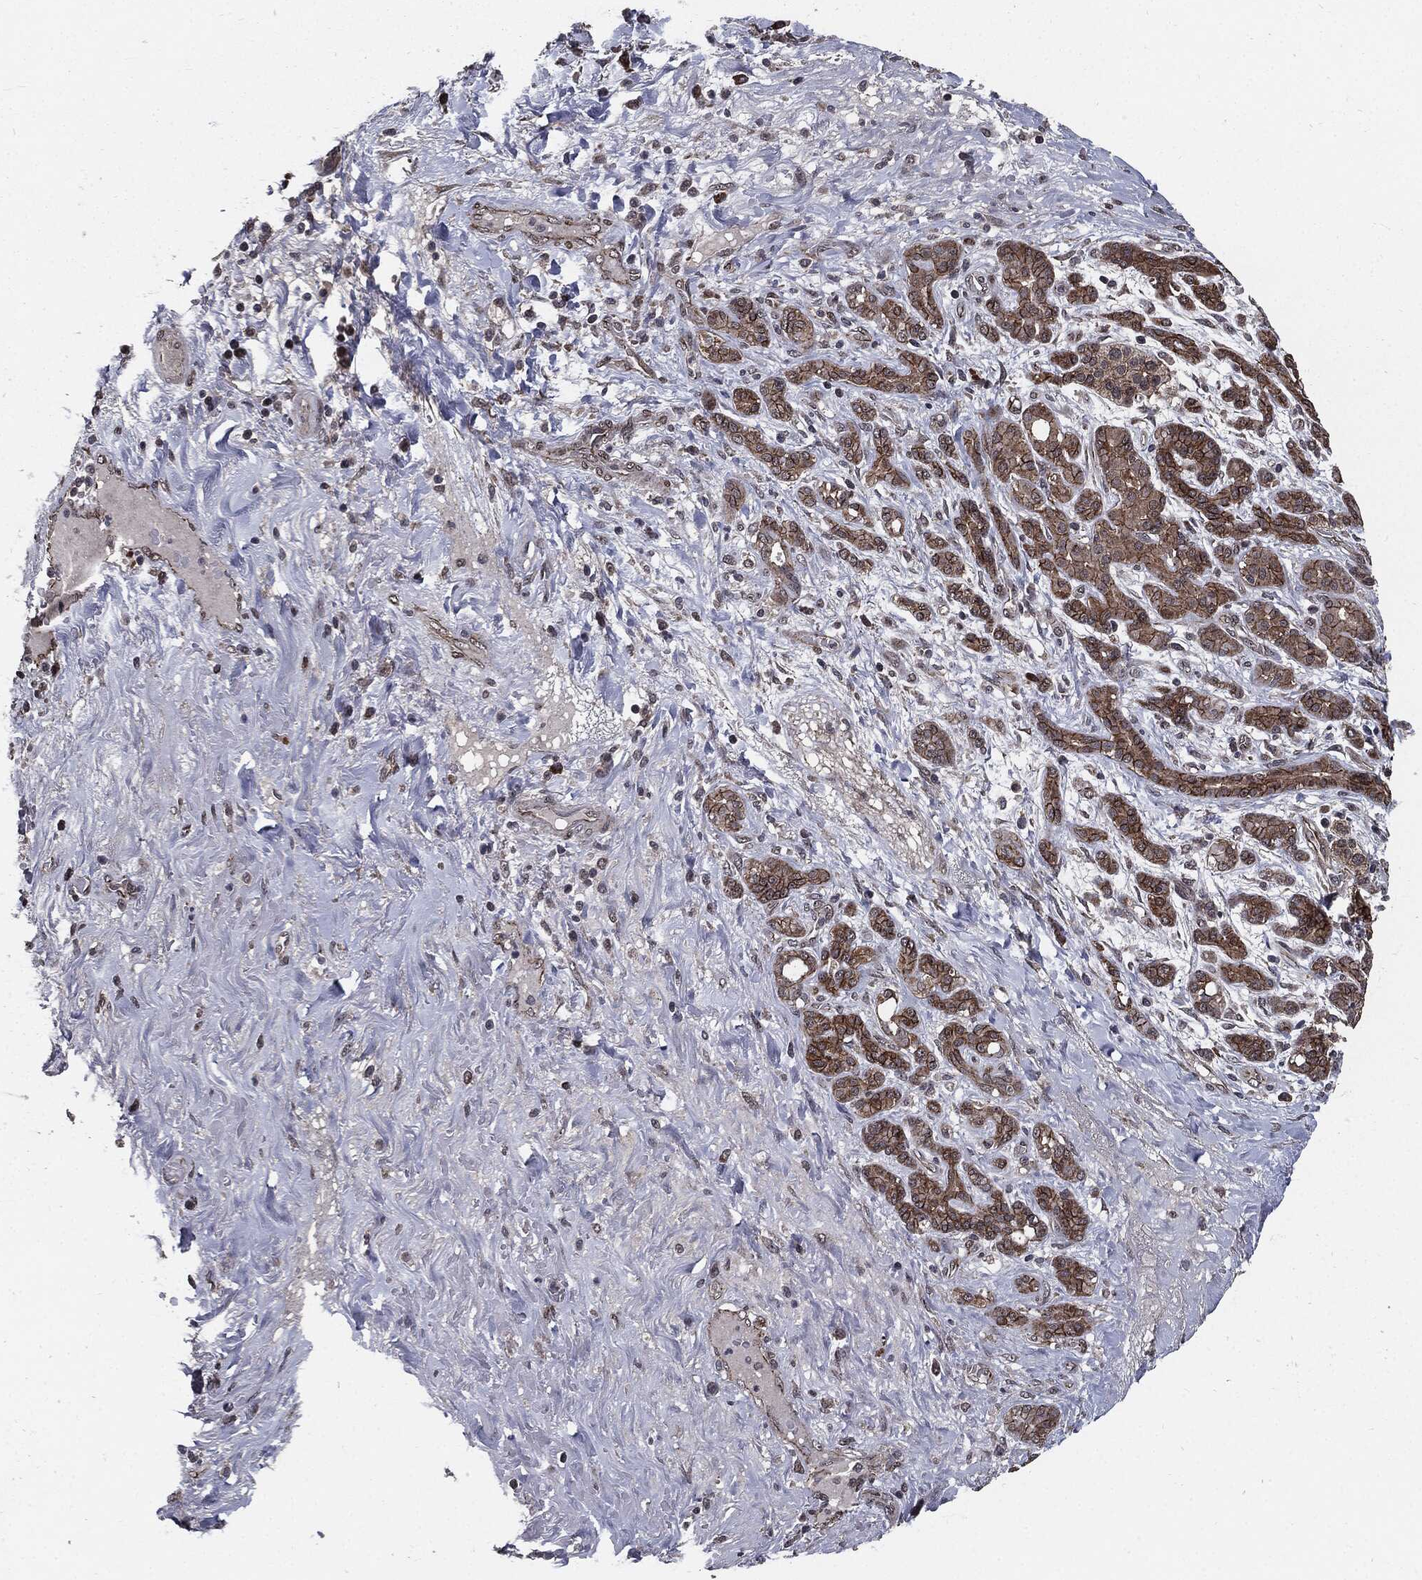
{"staining": {"intensity": "strong", "quantity": ">75%", "location": "cytoplasmic/membranous"}, "tissue": "pancreatic cancer", "cell_type": "Tumor cells", "image_type": "cancer", "snomed": [{"axis": "morphology", "description": "Adenocarcinoma, NOS"}, {"axis": "topography", "description": "Pancreas"}], "caption": "Strong cytoplasmic/membranous positivity is identified in about >75% of tumor cells in adenocarcinoma (pancreatic).", "gene": "PTPA", "patient": {"sex": "male", "age": 44}}